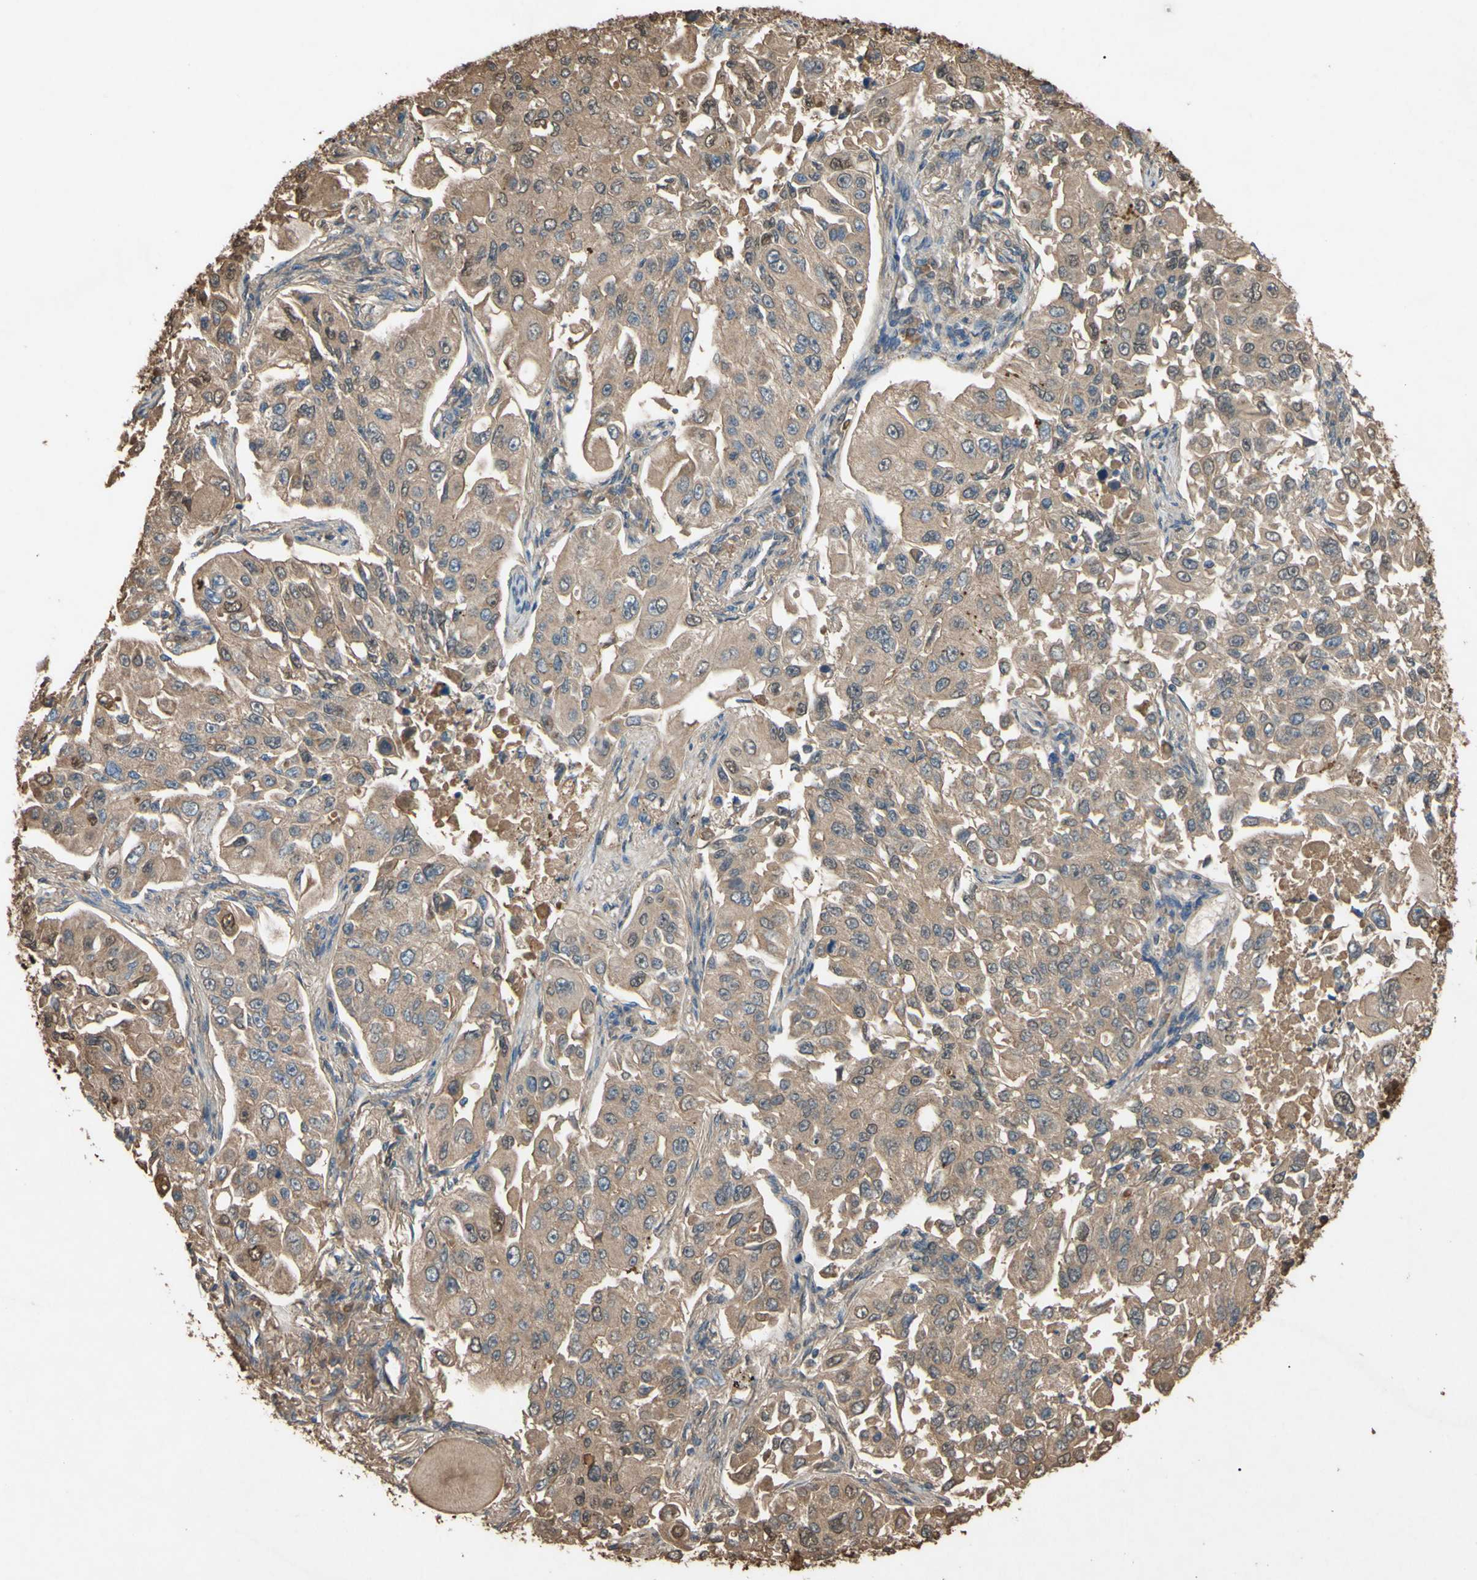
{"staining": {"intensity": "moderate", "quantity": ">75%", "location": "cytoplasmic/membranous"}, "tissue": "lung cancer", "cell_type": "Tumor cells", "image_type": "cancer", "snomed": [{"axis": "morphology", "description": "Adenocarcinoma, NOS"}, {"axis": "topography", "description": "Lung"}], "caption": "Human adenocarcinoma (lung) stained with a protein marker shows moderate staining in tumor cells.", "gene": "PTGDS", "patient": {"sex": "male", "age": 84}}